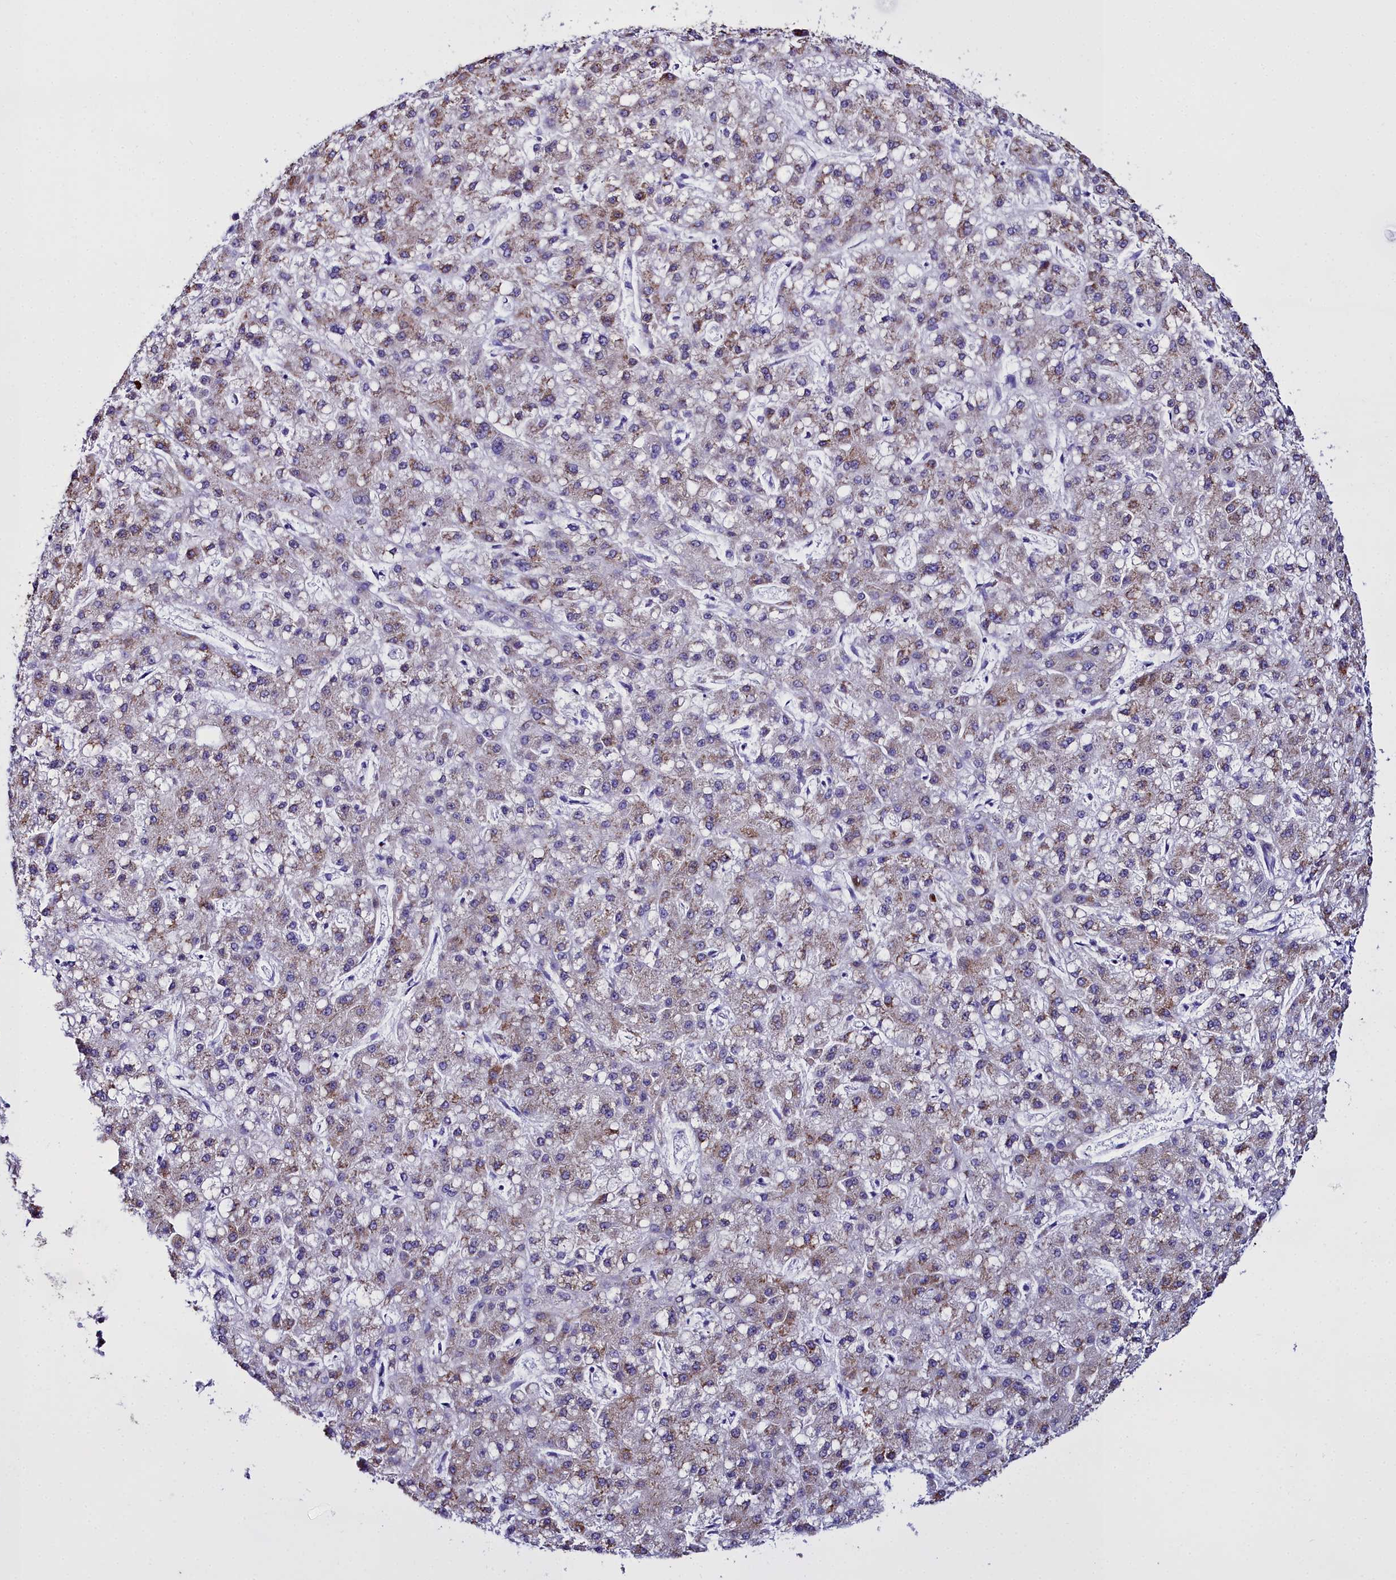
{"staining": {"intensity": "moderate", "quantity": "25%-75%", "location": "cytoplasmic/membranous"}, "tissue": "liver cancer", "cell_type": "Tumor cells", "image_type": "cancer", "snomed": [{"axis": "morphology", "description": "Carcinoma, Hepatocellular, NOS"}, {"axis": "topography", "description": "Liver"}], "caption": "Liver hepatocellular carcinoma stained with a protein marker demonstrates moderate staining in tumor cells.", "gene": "TXNDC5", "patient": {"sex": "male", "age": 67}}